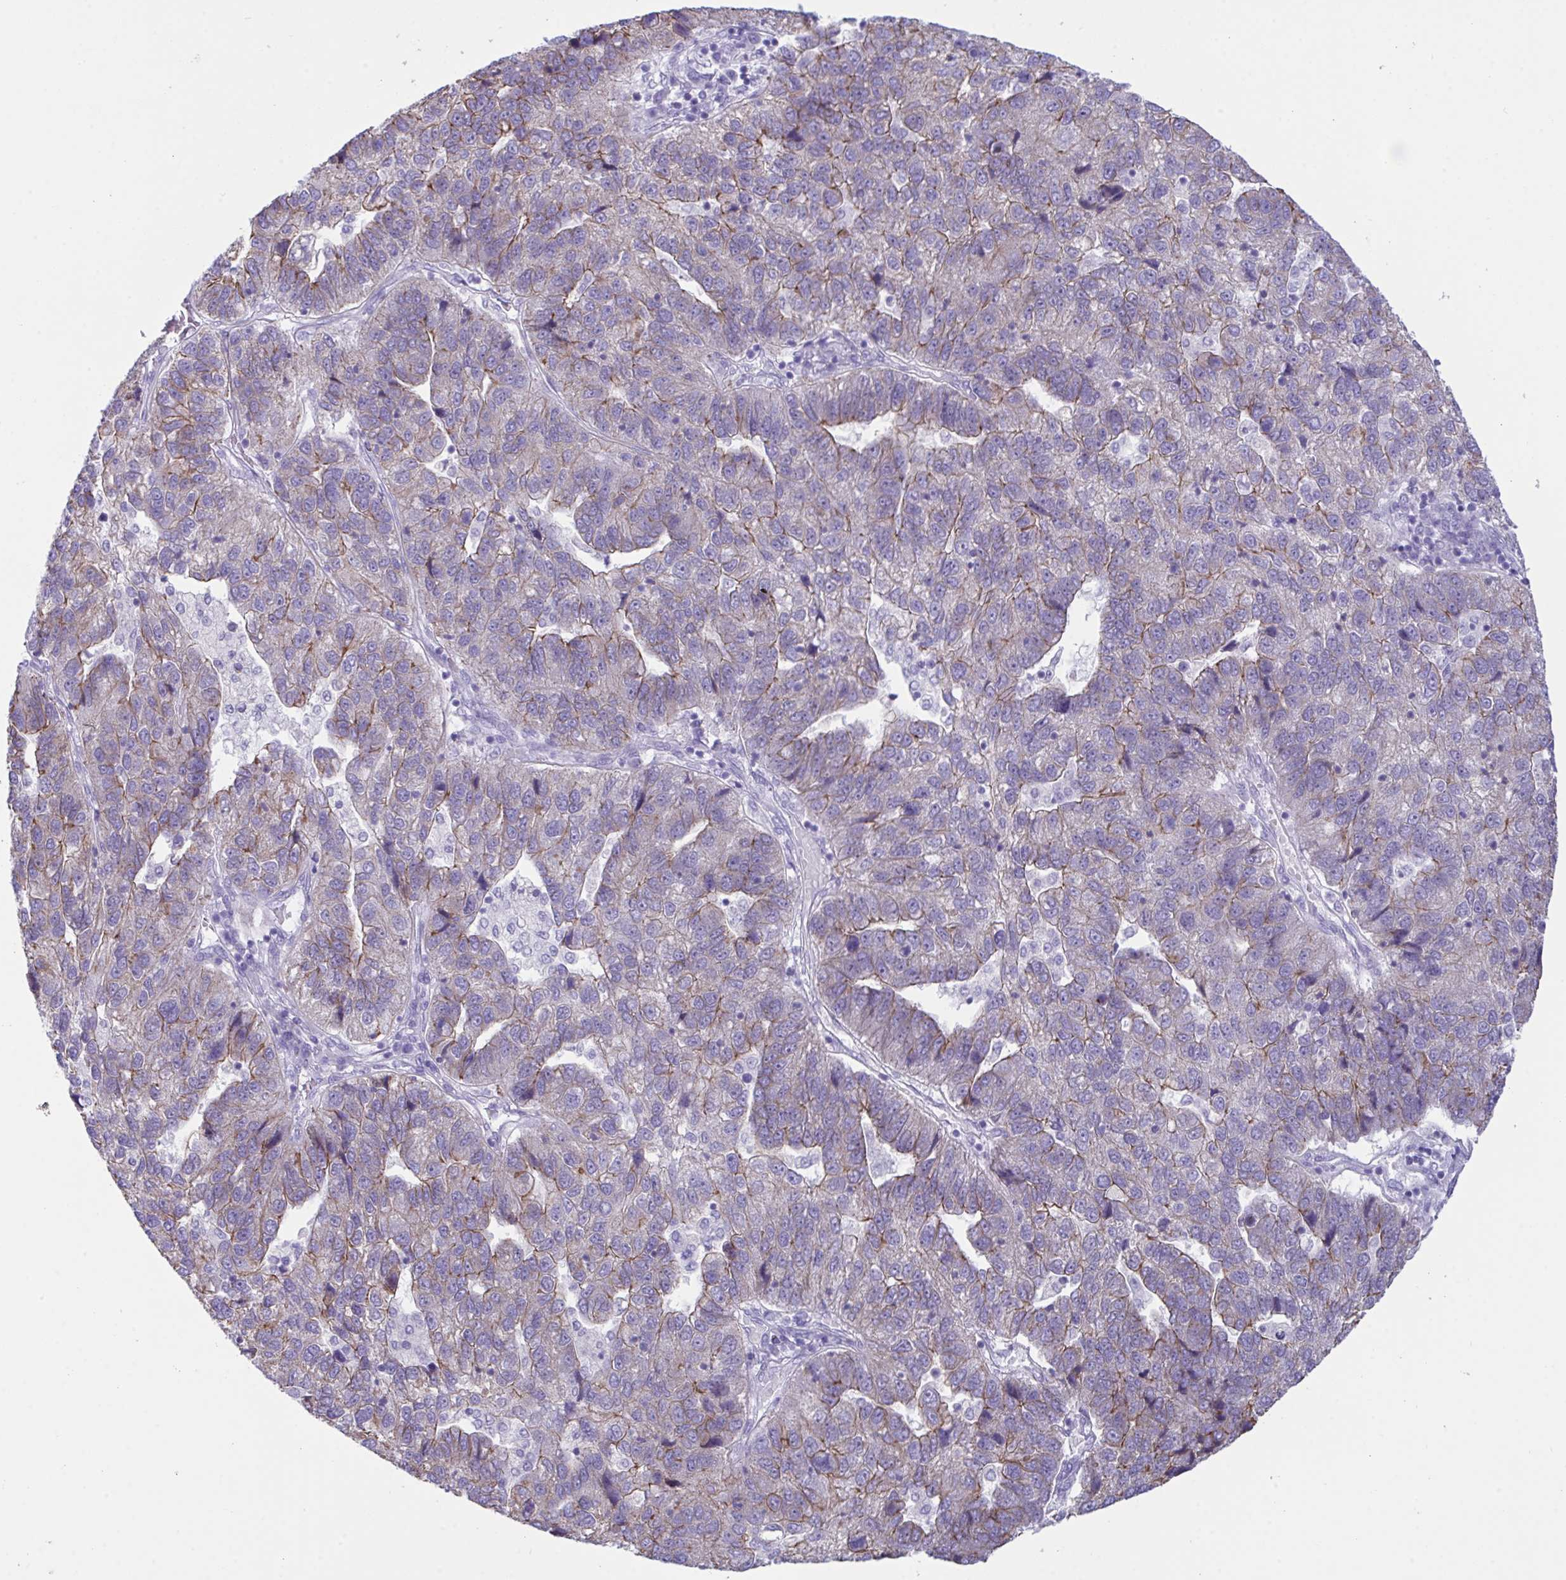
{"staining": {"intensity": "moderate", "quantity": "<25%", "location": "cytoplasmic/membranous"}, "tissue": "pancreatic cancer", "cell_type": "Tumor cells", "image_type": "cancer", "snomed": [{"axis": "morphology", "description": "Adenocarcinoma, NOS"}, {"axis": "topography", "description": "Pancreas"}], "caption": "Pancreatic cancer was stained to show a protein in brown. There is low levels of moderate cytoplasmic/membranous positivity in about <25% of tumor cells.", "gene": "GLB1L2", "patient": {"sex": "female", "age": 61}}